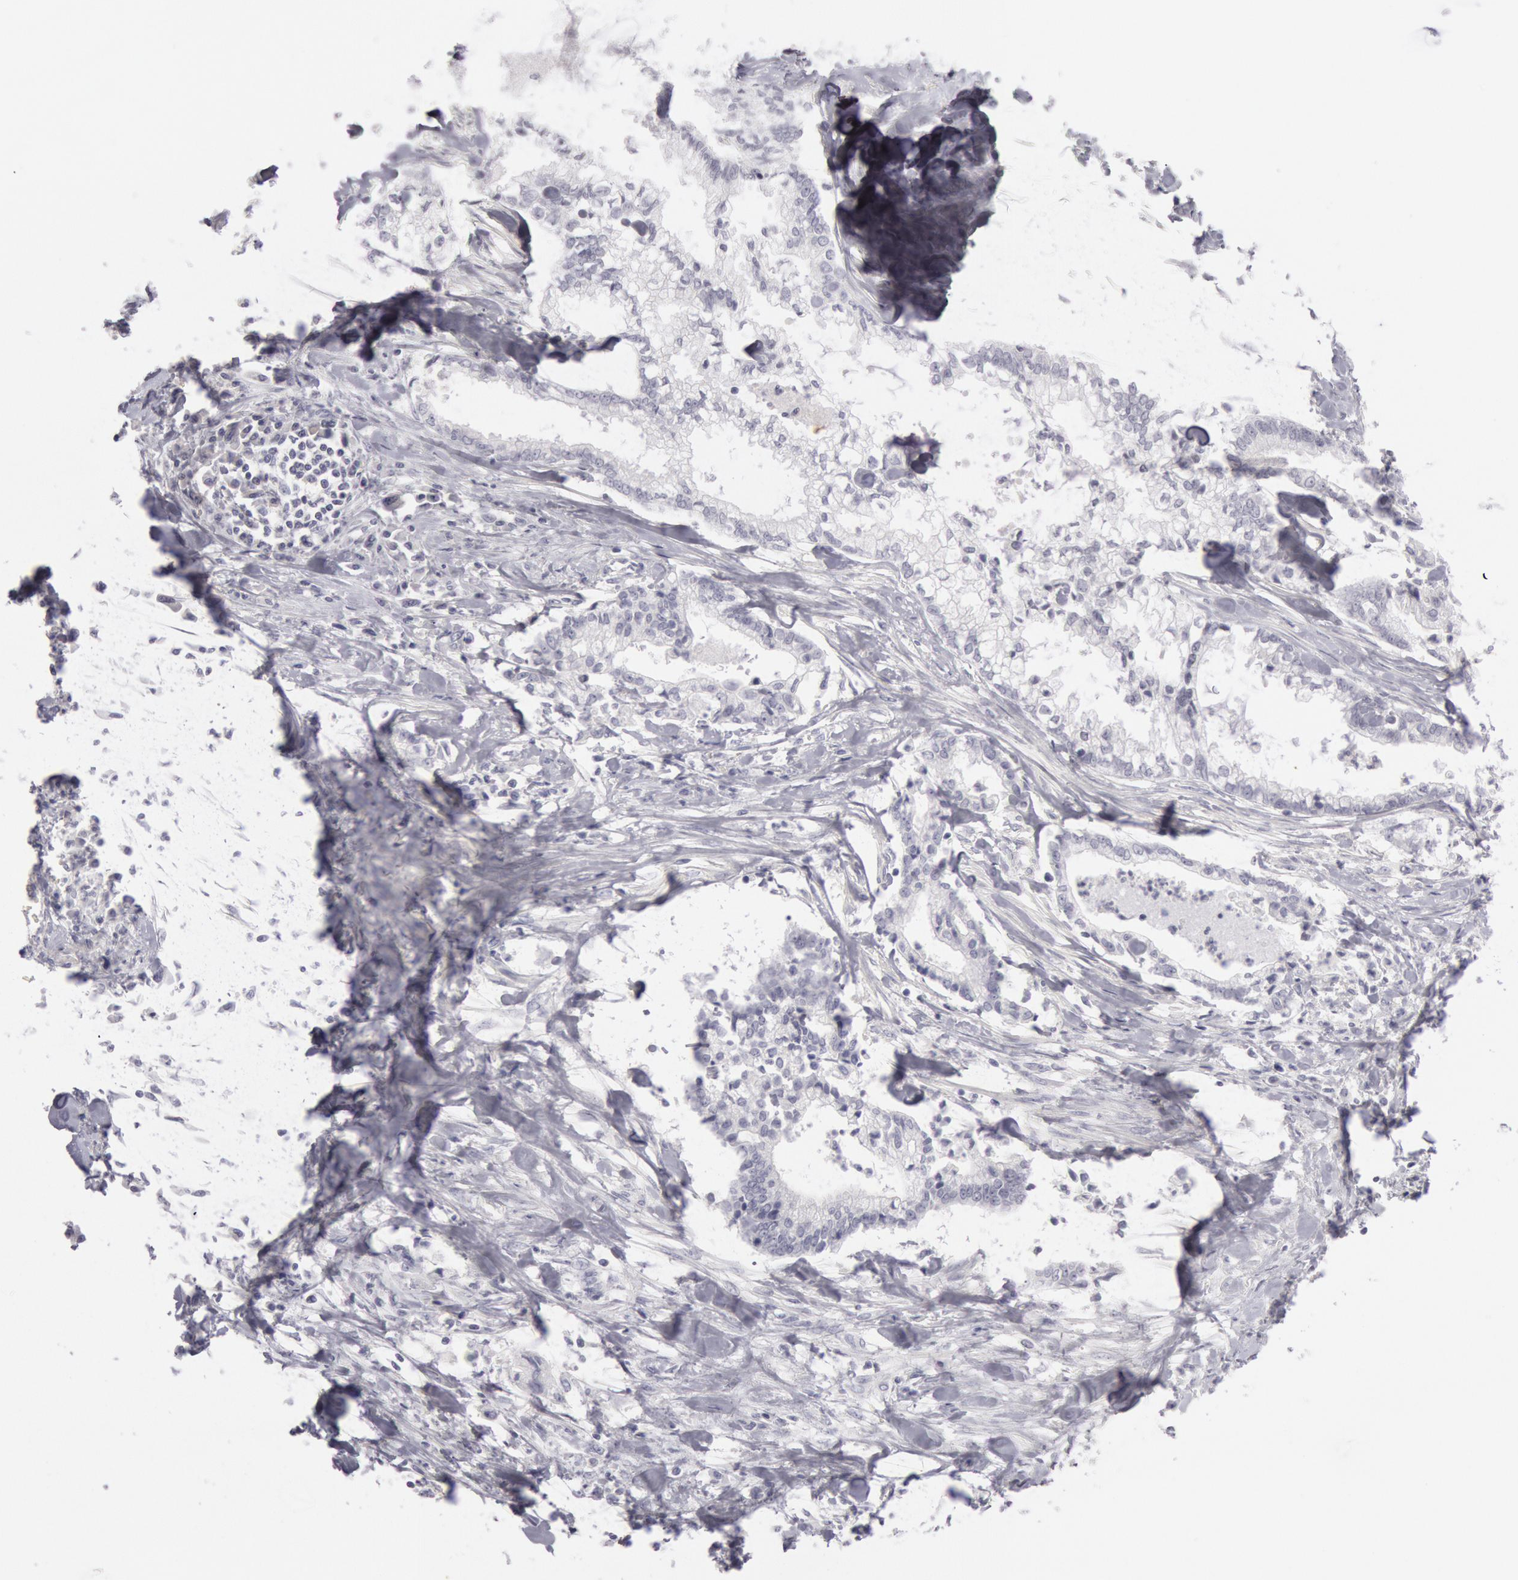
{"staining": {"intensity": "negative", "quantity": "none", "location": "none"}, "tissue": "liver cancer", "cell_type": "Tumor cells", "image_type": "cancer", "snomed": [{"axis": "morphology", "description": "Cholangiocarcinoma"}, {"axis": "topography", "description": "Liver"}], "caption": "An IHC micrograph of cholangiocarcinoma (liver) is shown. There is no staining in tumor cells of cholangiocarcinoma (liver). Brightfield microscopy of IHC stained with DAB (brown) and hematoxylin (blue), captured at high magnification.", "gene": "KRT16", "patient": {"sex": "male", "age": 57}}